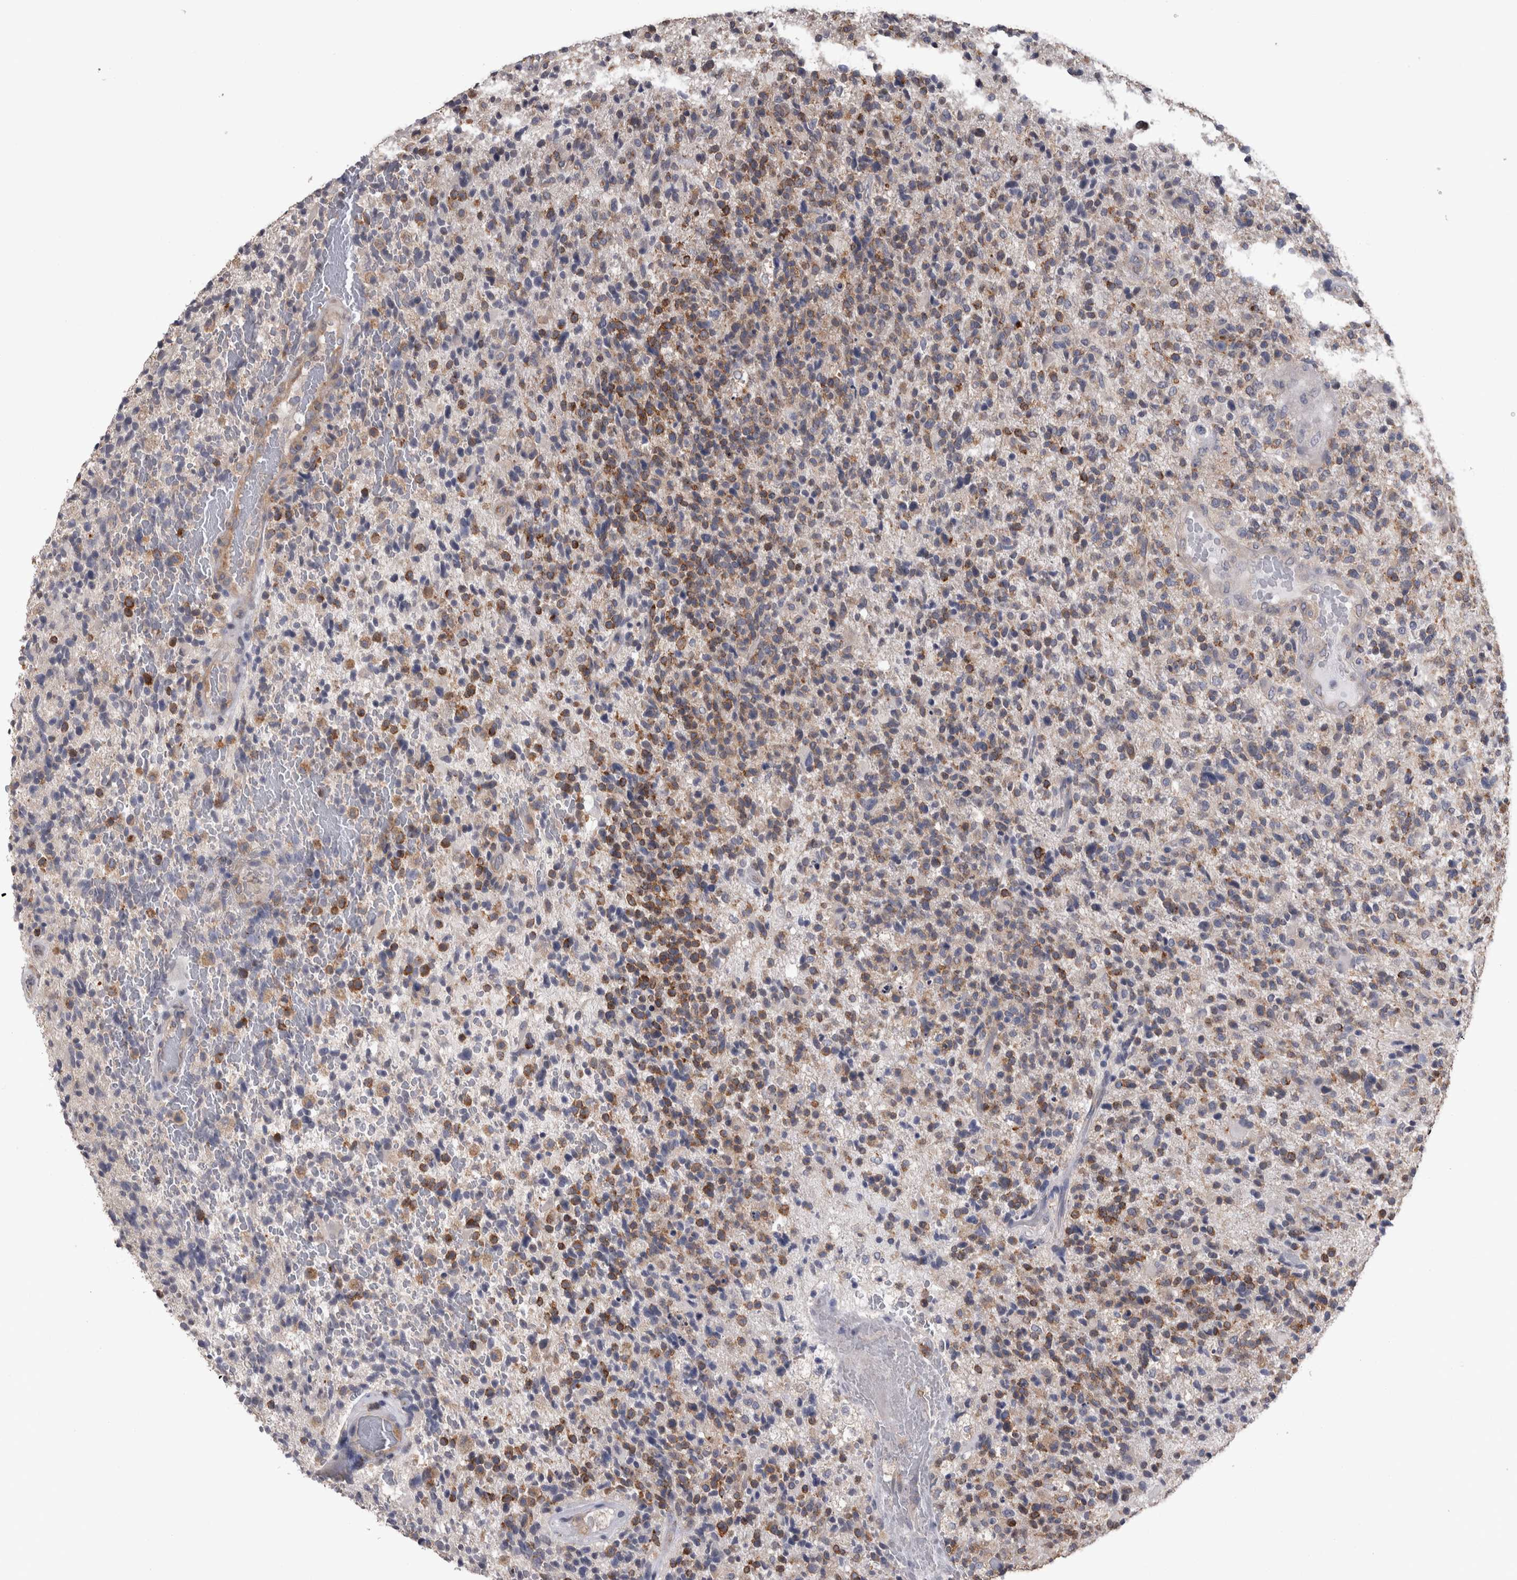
{"staining": {"intensity": "moderate", "quantity": "25%-75%", "location": "cytoplasmic/membranous"}, "tissue": "glioma", "cell_type": "Tumor cells", "image_type": "cancer", "snomed": [{"axis": "morphology", "description": "Glioma, malignant, High grade"}, {"axis": "topography", "description": "Brain"}], "caption": "Immunohistochemistry (IHC) of human malignant glioma (high-grade) shows medium levels of moderate cytoplasmic/membranous positivity in about 25%-75% of tumor cells. Using DAB (3,3'-diaminobenzidine) (brown) and hematoxylin (blue) stains, captured at high magnification using brightfield microscopy.", "gene": "DDX6", "patient": {"sex": "male", "age": 72}}